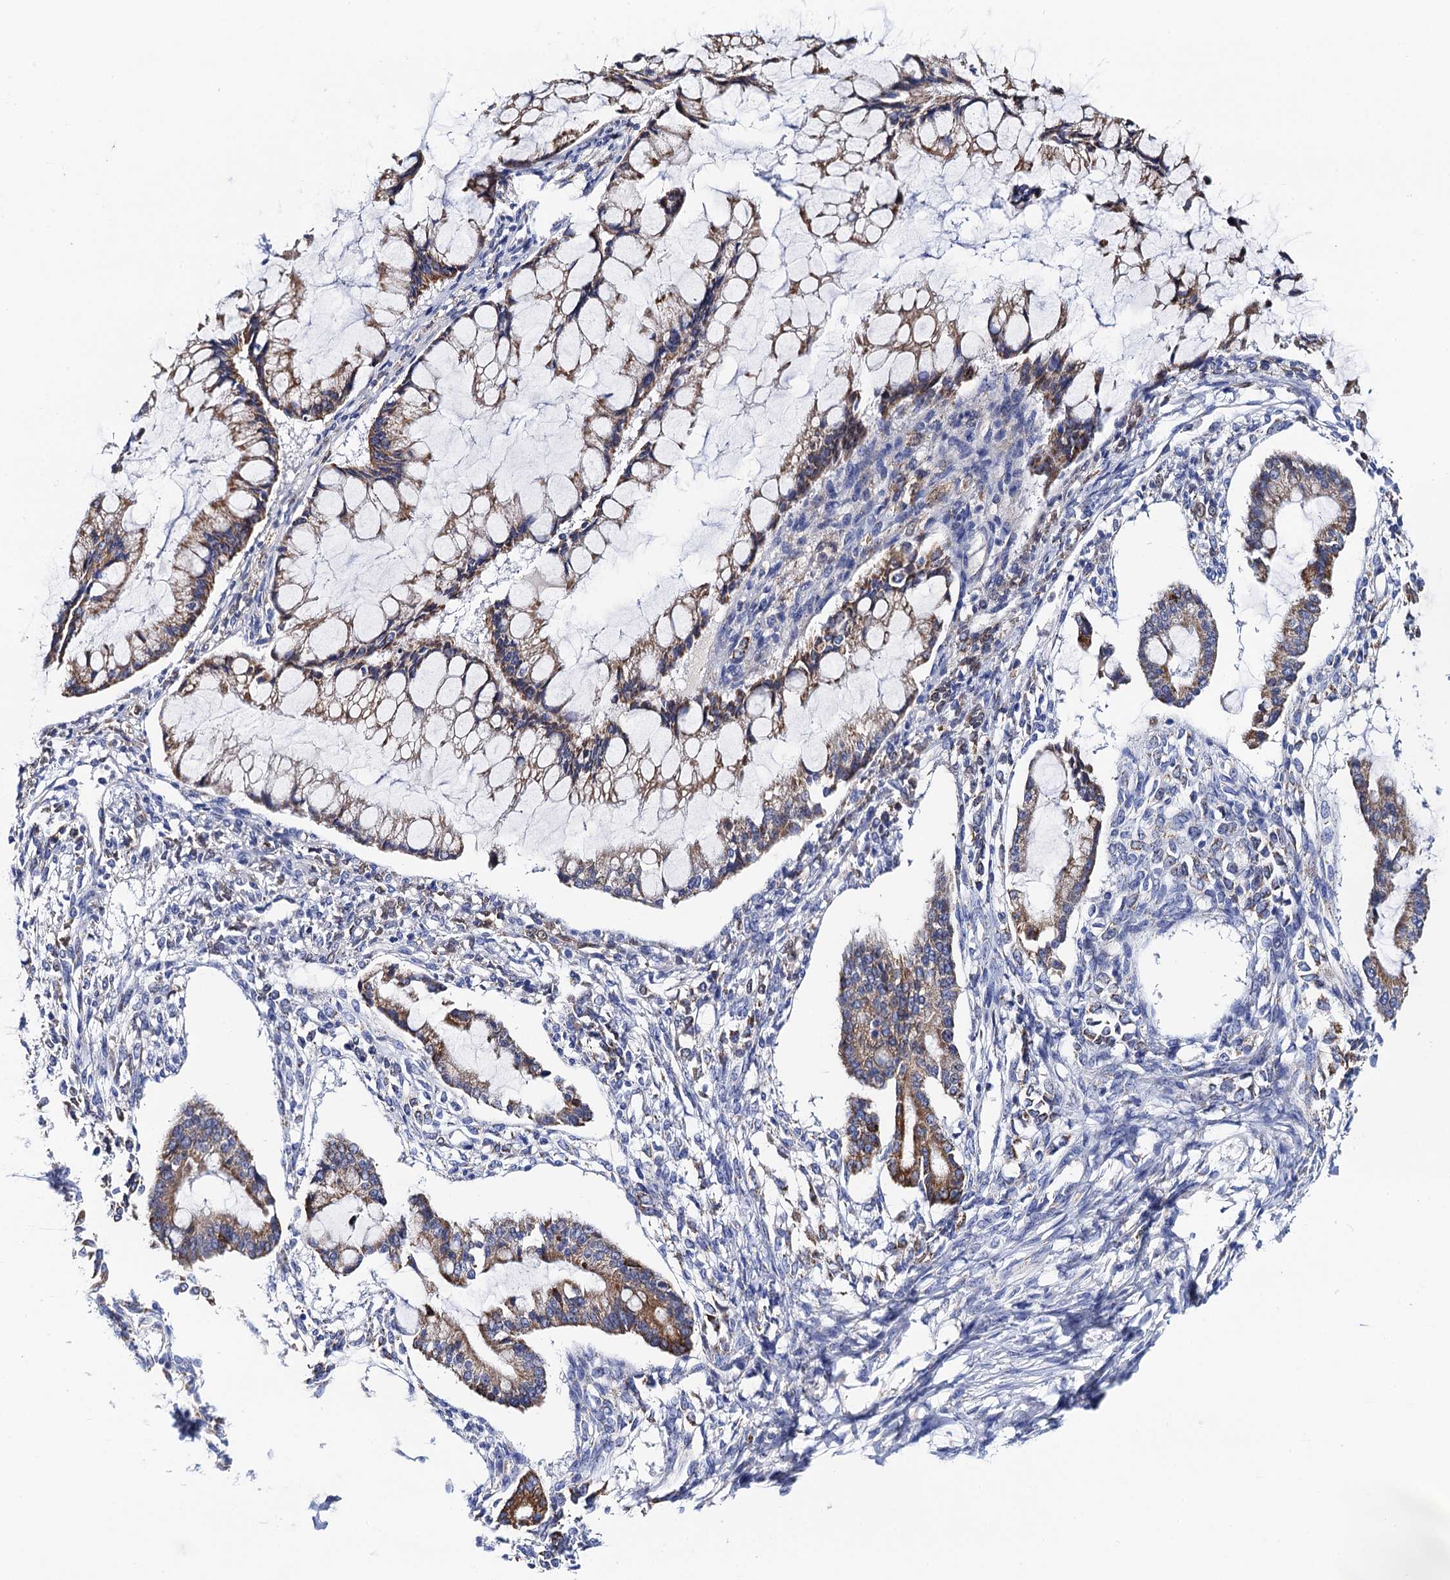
{"staining": {"intensity": "moderate", "quantity": ">75%", "location": "cytoplasmic/membranous"}, "tissue": "ovarian cancer", "cell_type": "Tumor cells", "image_type": "cancer", "snomed": [{"axis": "morphology", "description": "Cystadenocarcinoma, mucinous, NOS"}, {"axis": "topography", "description": "Ovary"}], "caption": "High-power microscopy captured an immunohistochemistry micrograph of ovarian cancer (mucinous cystadenocarcinoma), revealing moderate cytoplasmic/membranous positivity in approximately >75% of tumor cells.", "gene": "ACADSB", "patient": {"sex": "female", "age": 73}}